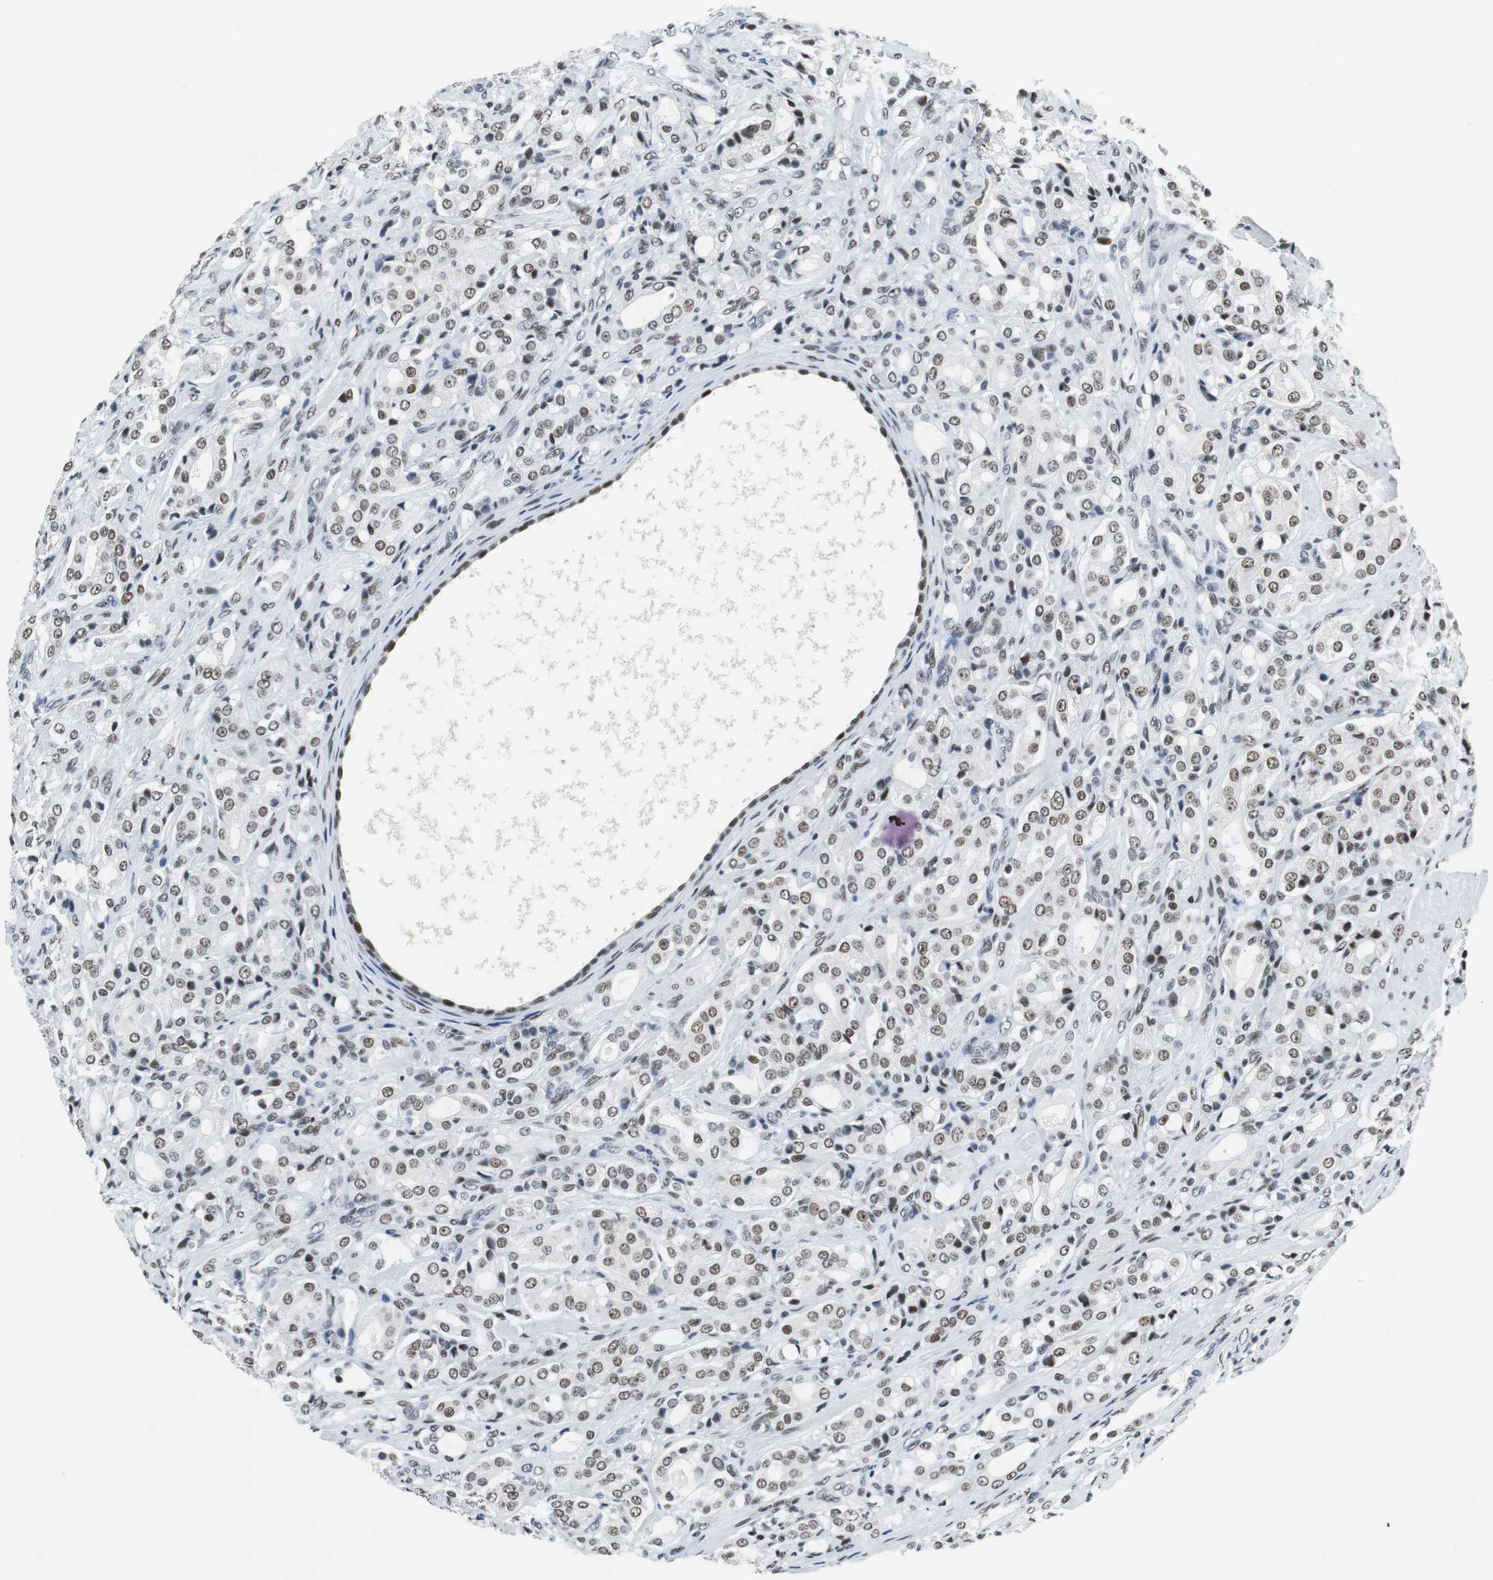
{"staining": {"intensity": "weak", "quantity": "<25%", "location": "nuclear"}, "tissue": "prostate cancer", "cell_type": "Tumor cells", "image_type": "cancer", "snomed": [{"axis": "morphology", "description": "Adenocarcinoma, High grade"}, {"axis": "topography", "description": "Prostate"}], "caption": "The image shows no significant positivity in tumor cells of prostate high-grade adenocarcinoma.", "gene": "HDAC3", "patient": {"sex": "male", "age": 72}}